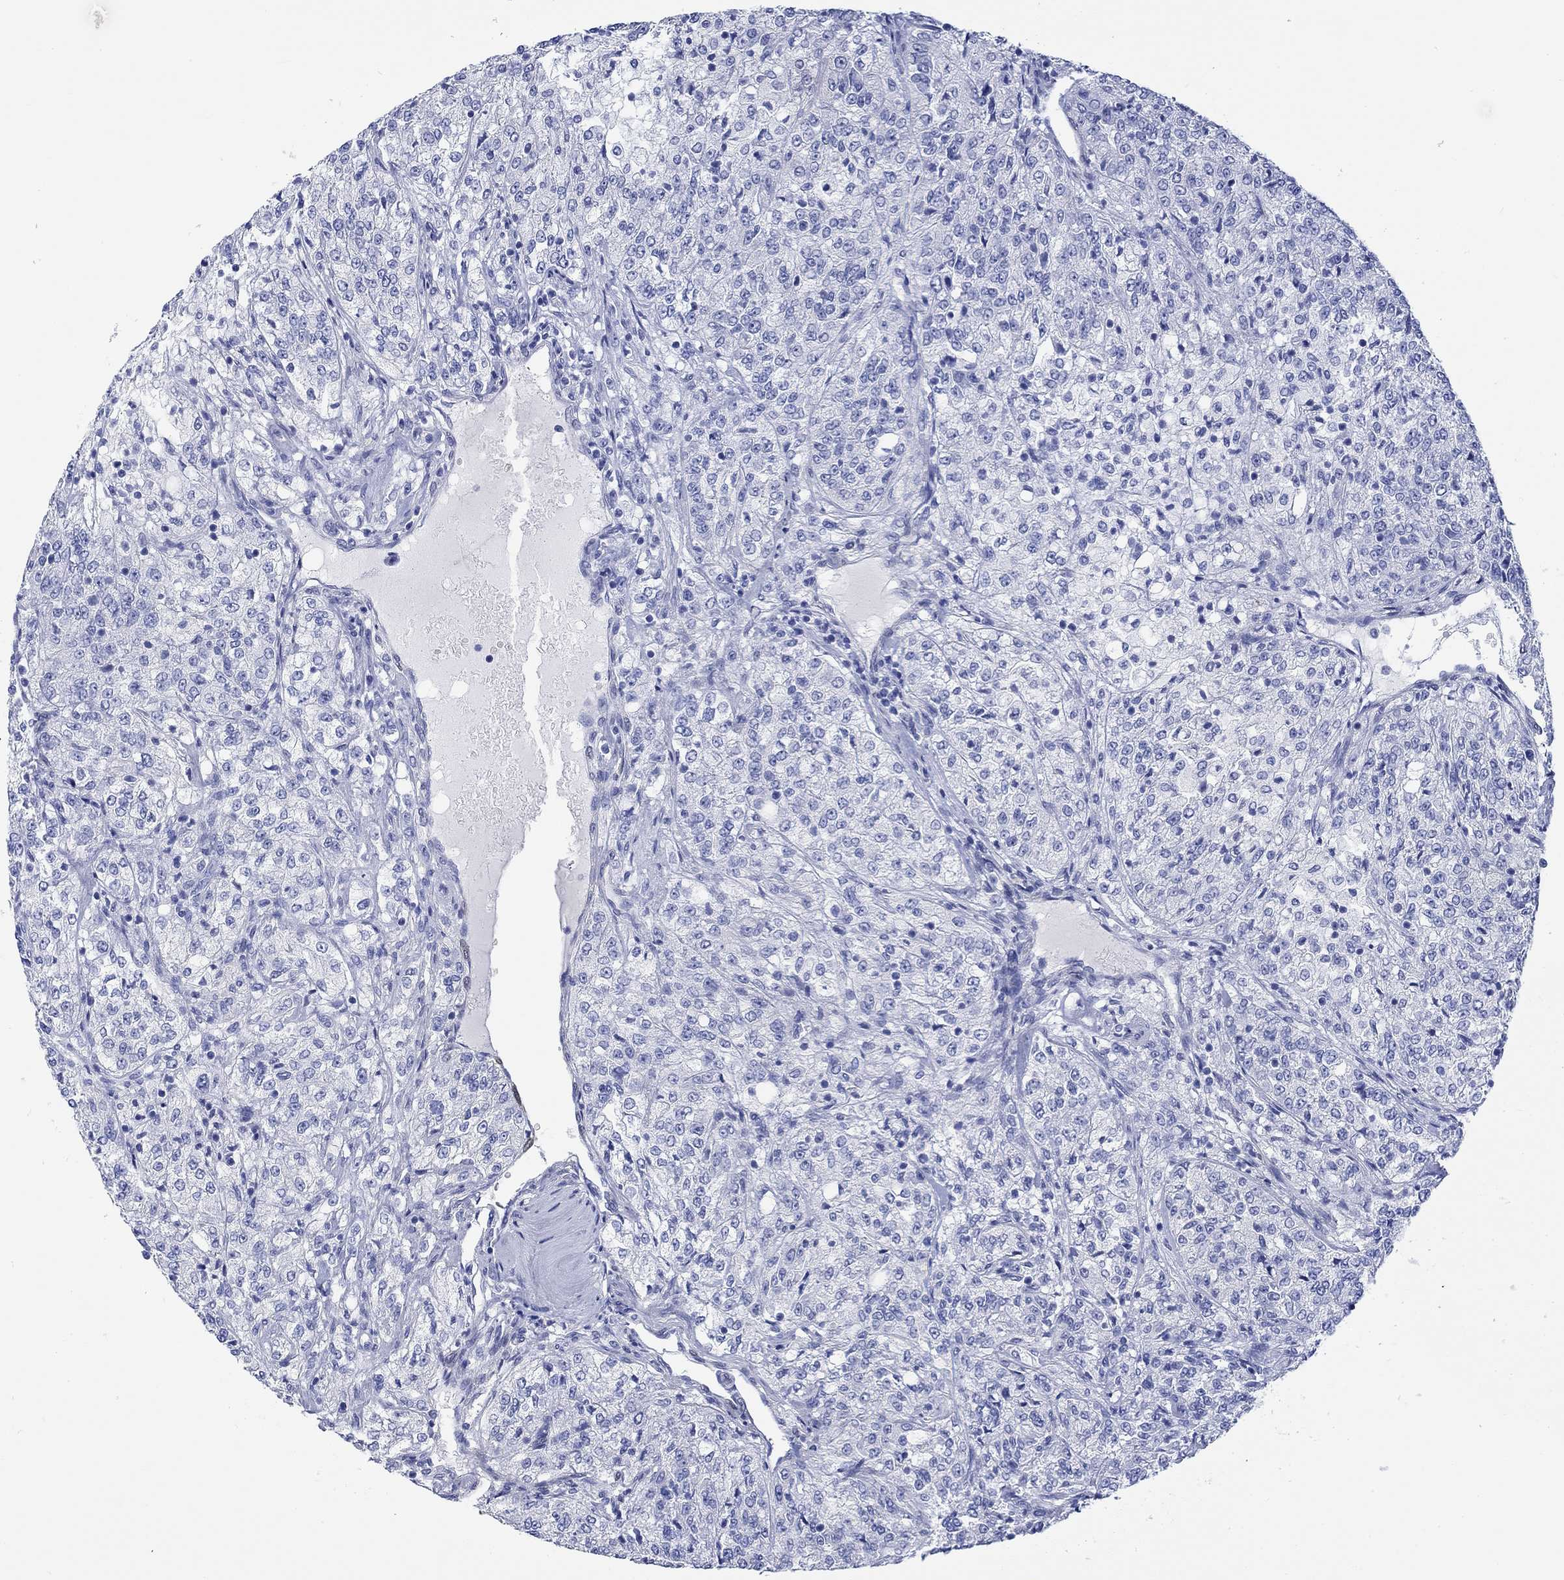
{"staining": {"intensity": "negative", "quantity": "none", "location": "none"}, "tissue": "renal cancer", "cell_type": "Tumor cells", "image_type": "cancer", "snomed": [{"axis": "morphology", "description": "Adenocarcinoma, NOS"}, {"axis": "topography", "description": "Kidney"}], "caption": "DAB (3,3'-diaminobenzidine) immunohistochemical staining of renal cancer (adenocarcinoma) displays no significant positivity in tumor cells.", "gene": "MSI1", "patient": {"sex": "female", "age": 63}}